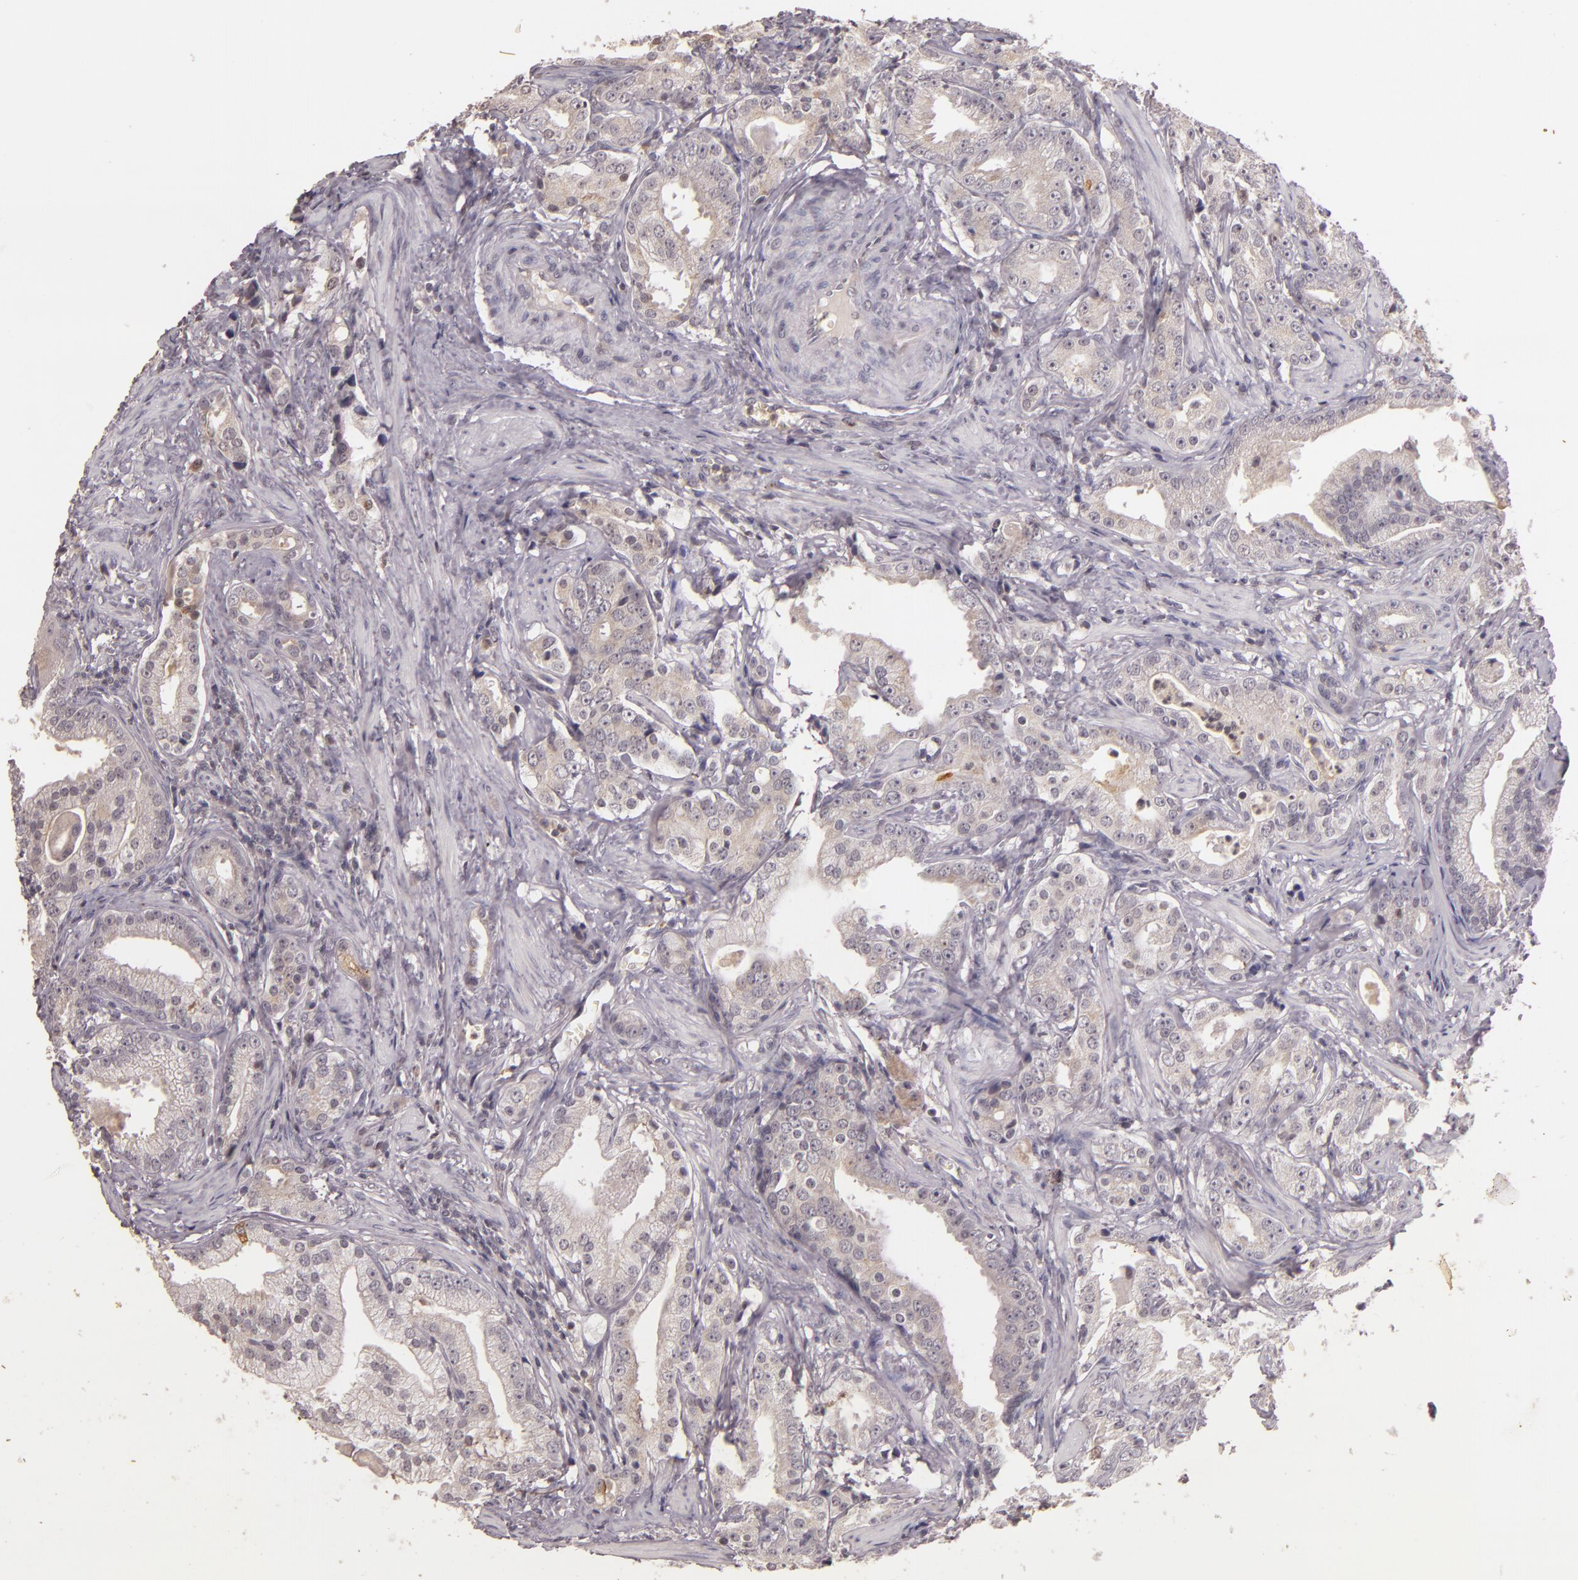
{"staining": {"intensity": "negative", "quantity": "none", "location": "none"}, "tissue": "prostate cancer", "cell_type": "Tumor cells", "image_type": "cancer", "snomed": [{"axis": "morphology", "description": "Adenocarcinoma, Low grade"}, {"axis": "topography", "description": "Prostate"}], "caption": "Tumor cells show no significant positivity in prostate cancer (low-grade adenocarcinoma).", "gene": "TFF1", "patient": {"sex": "male", "age": 59}}